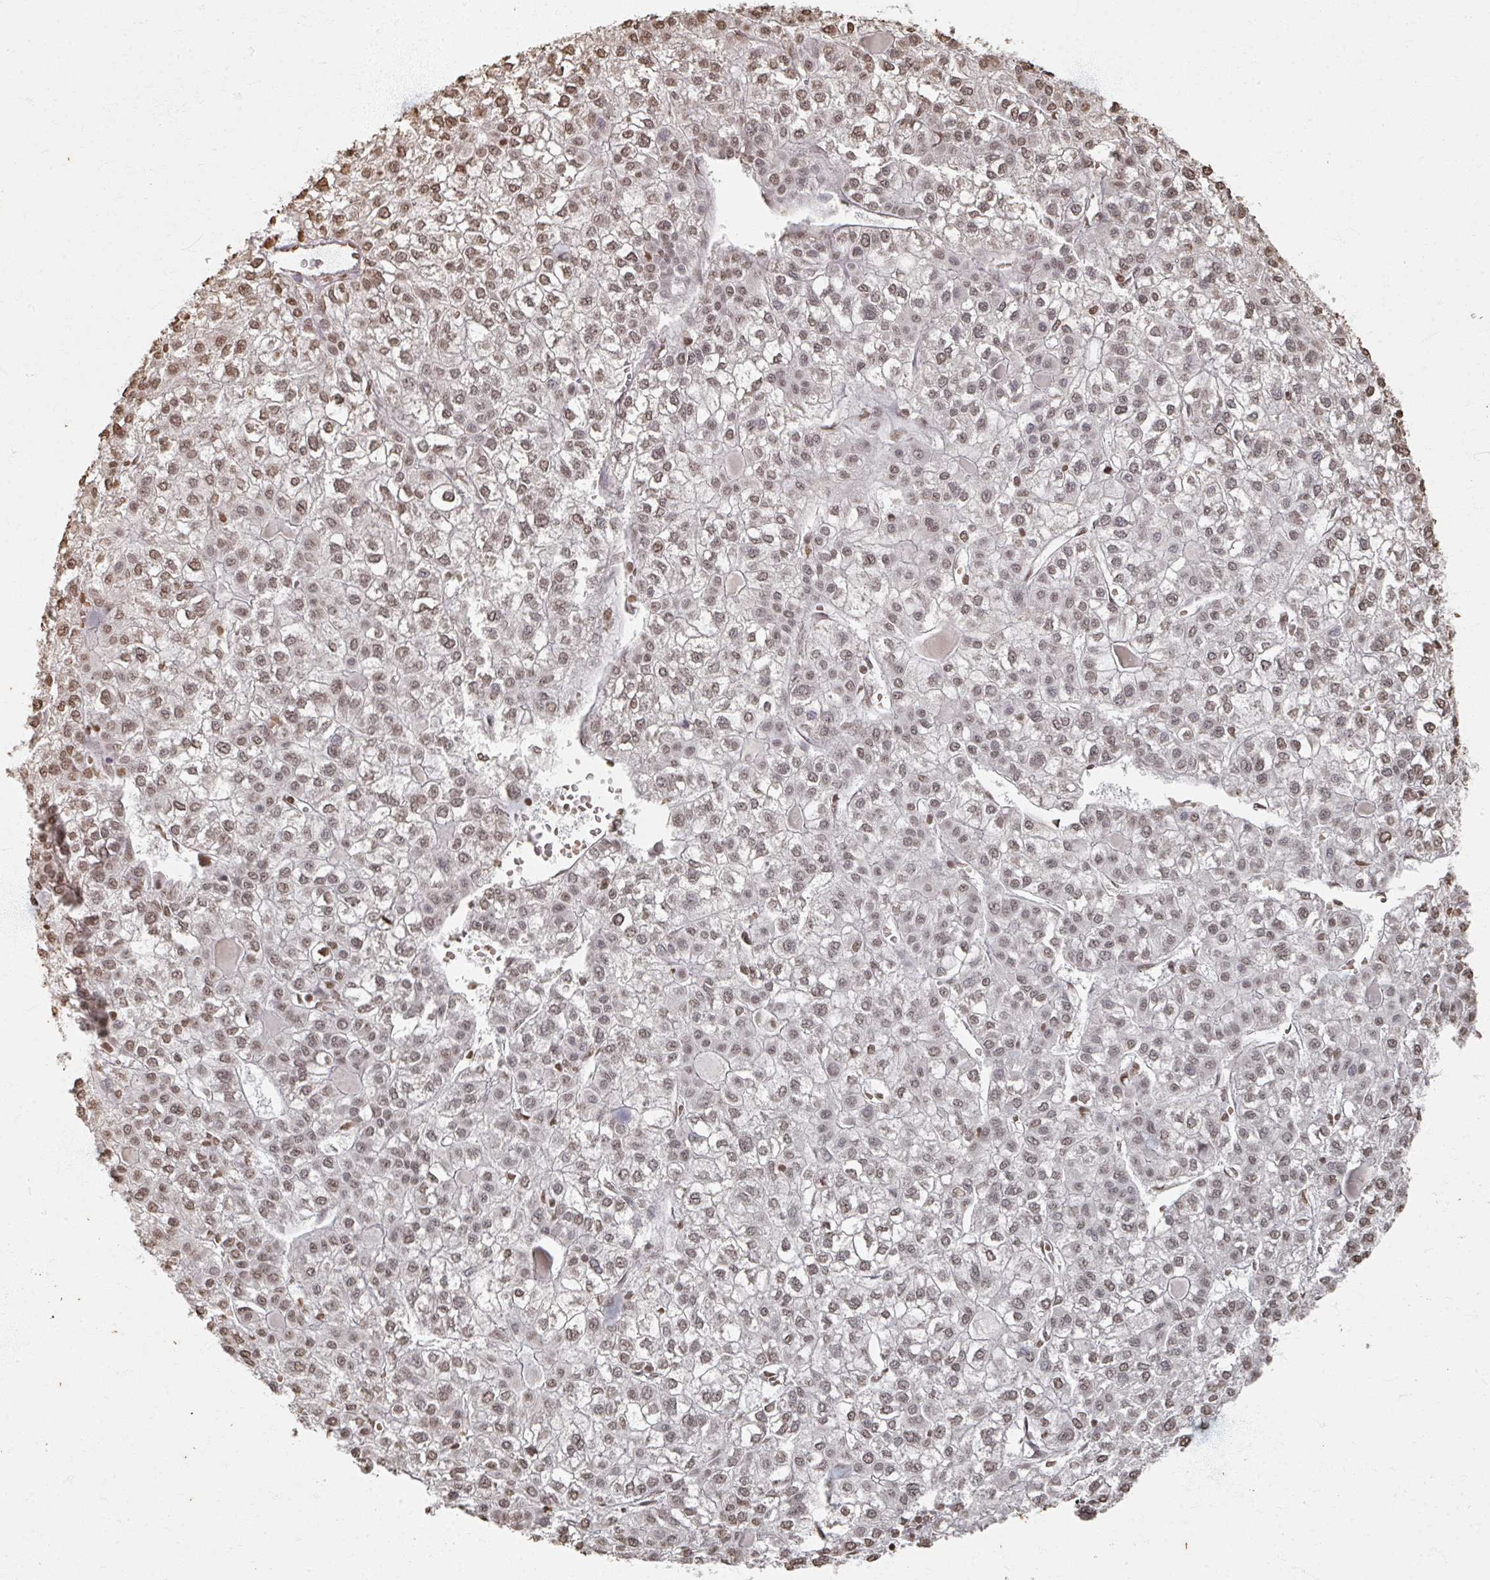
{"staining": {"intensity": "weak", "quantity": ">75%", "location": "nuclear"}, "tissue": "liver cancer", "cell_type": "Tumor cells", "image_type": "cancer", "snomed": [{"axis": "morphology", "description": "Carcinoma, Hepatocellular, NOS"}, {"axis": "topography", "description": "Liver"}], "caption": "Protein staining of hepatocellular carcinoma (liver) tissue shows weak nuclear staining in about >75% of tumor cells. Nuclei are stained in blue.", "gene": "DCUN1D5", "patient": {"sex": "female", "age": 43}}